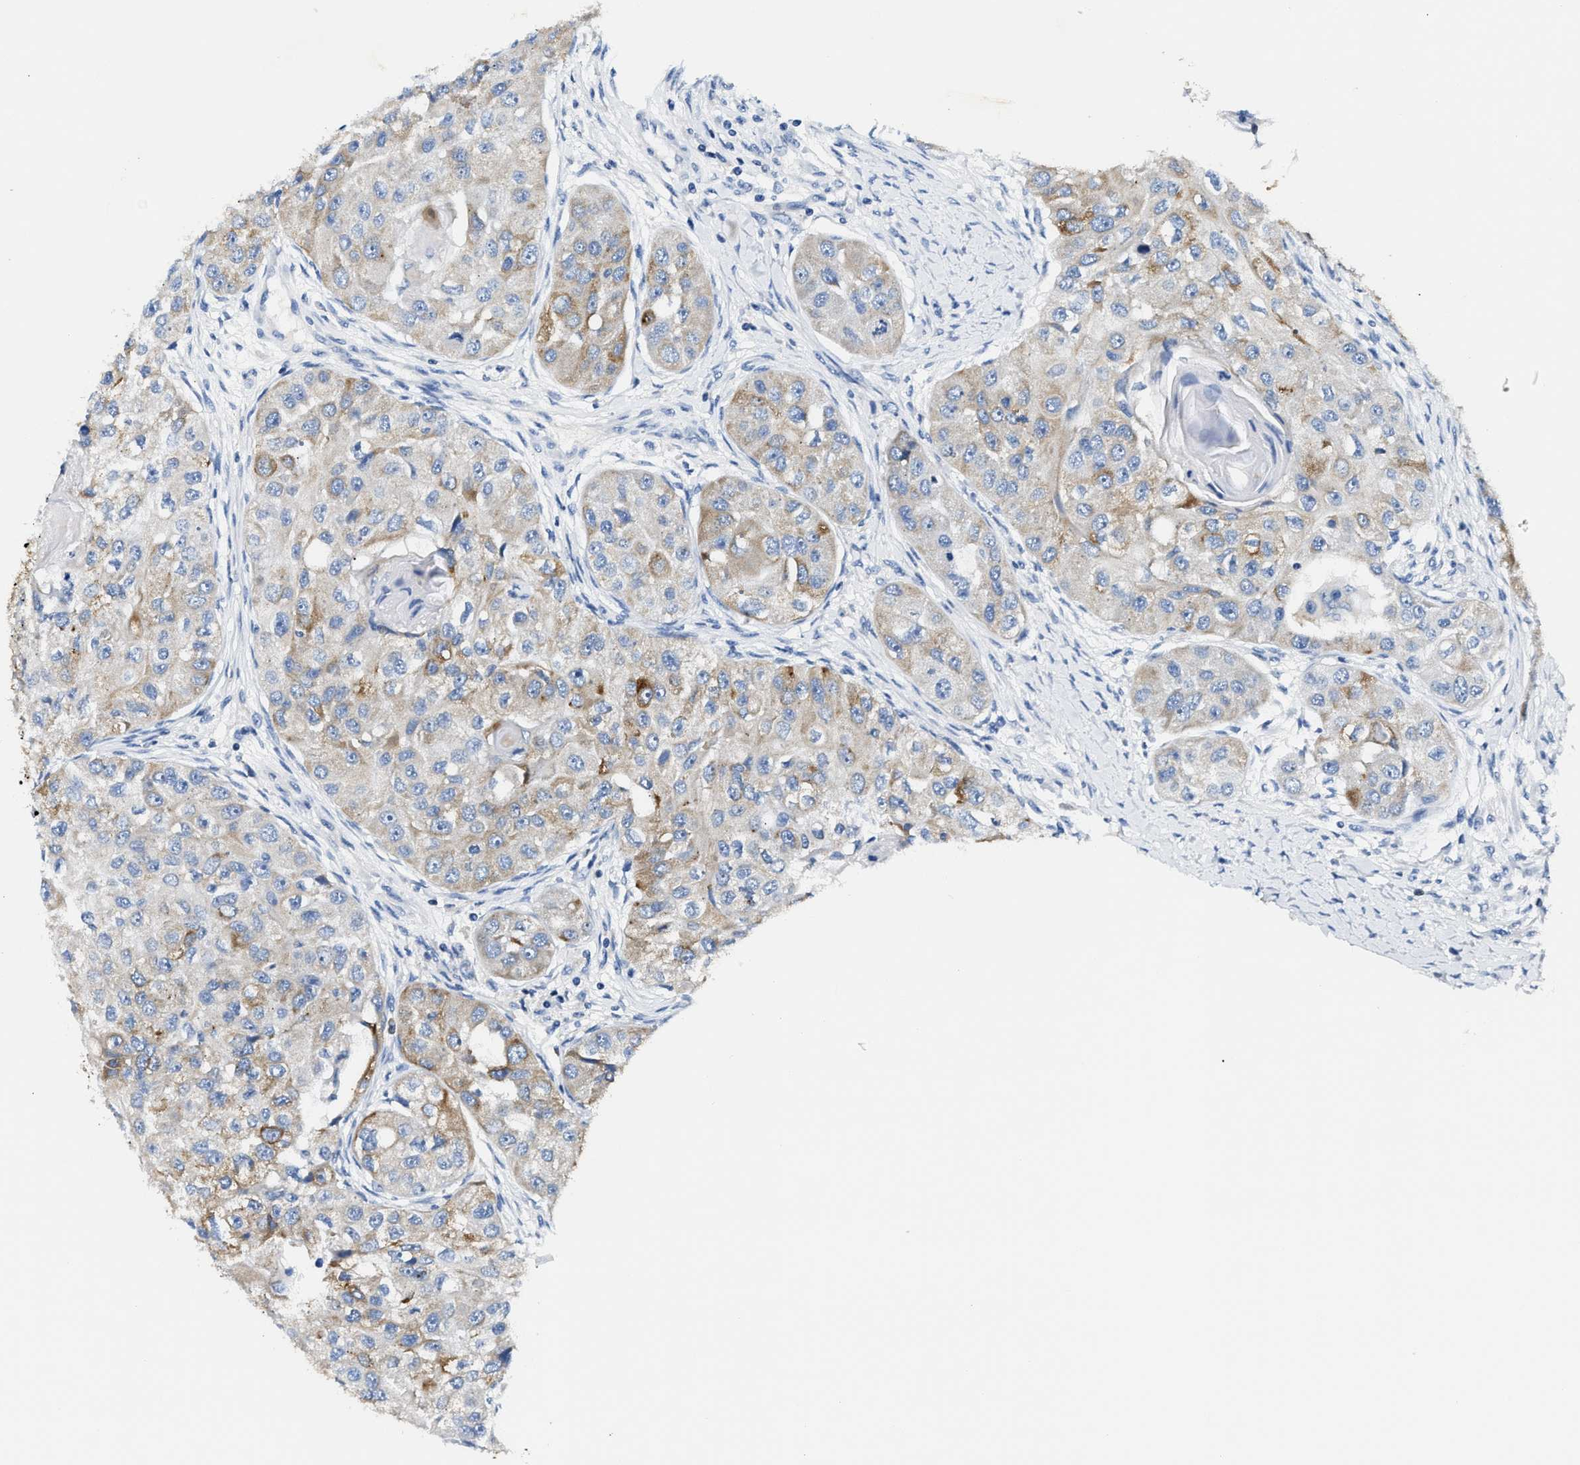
{"staining": {"intensity": "moderate", "quantity": "<25%", "location": "cytoplasmic/membranous"}, "tissue": "head and neck cancer", "cell_type": "Tumor cells", "image_type": "cancer", "snomed": [{"axis": "morphology", "description": "Normal tissue, NOS"}, {"axis": "morphology", "description": "Squamous cell carcinoma, NOS"}, {"axis": "topography", "description": "Skeletal muscle"}, {"axis": "topography", "description": "Head-Neck"}], "caption": "Immunohistochemical staining of human squamous cell carcinoma (head and neck) shows low levels of moderate cytoplasmic/membranous expression in about <25% of tumor cells.", "gene": "TUT7", "patient": {"sex": "male", "age": 51}}